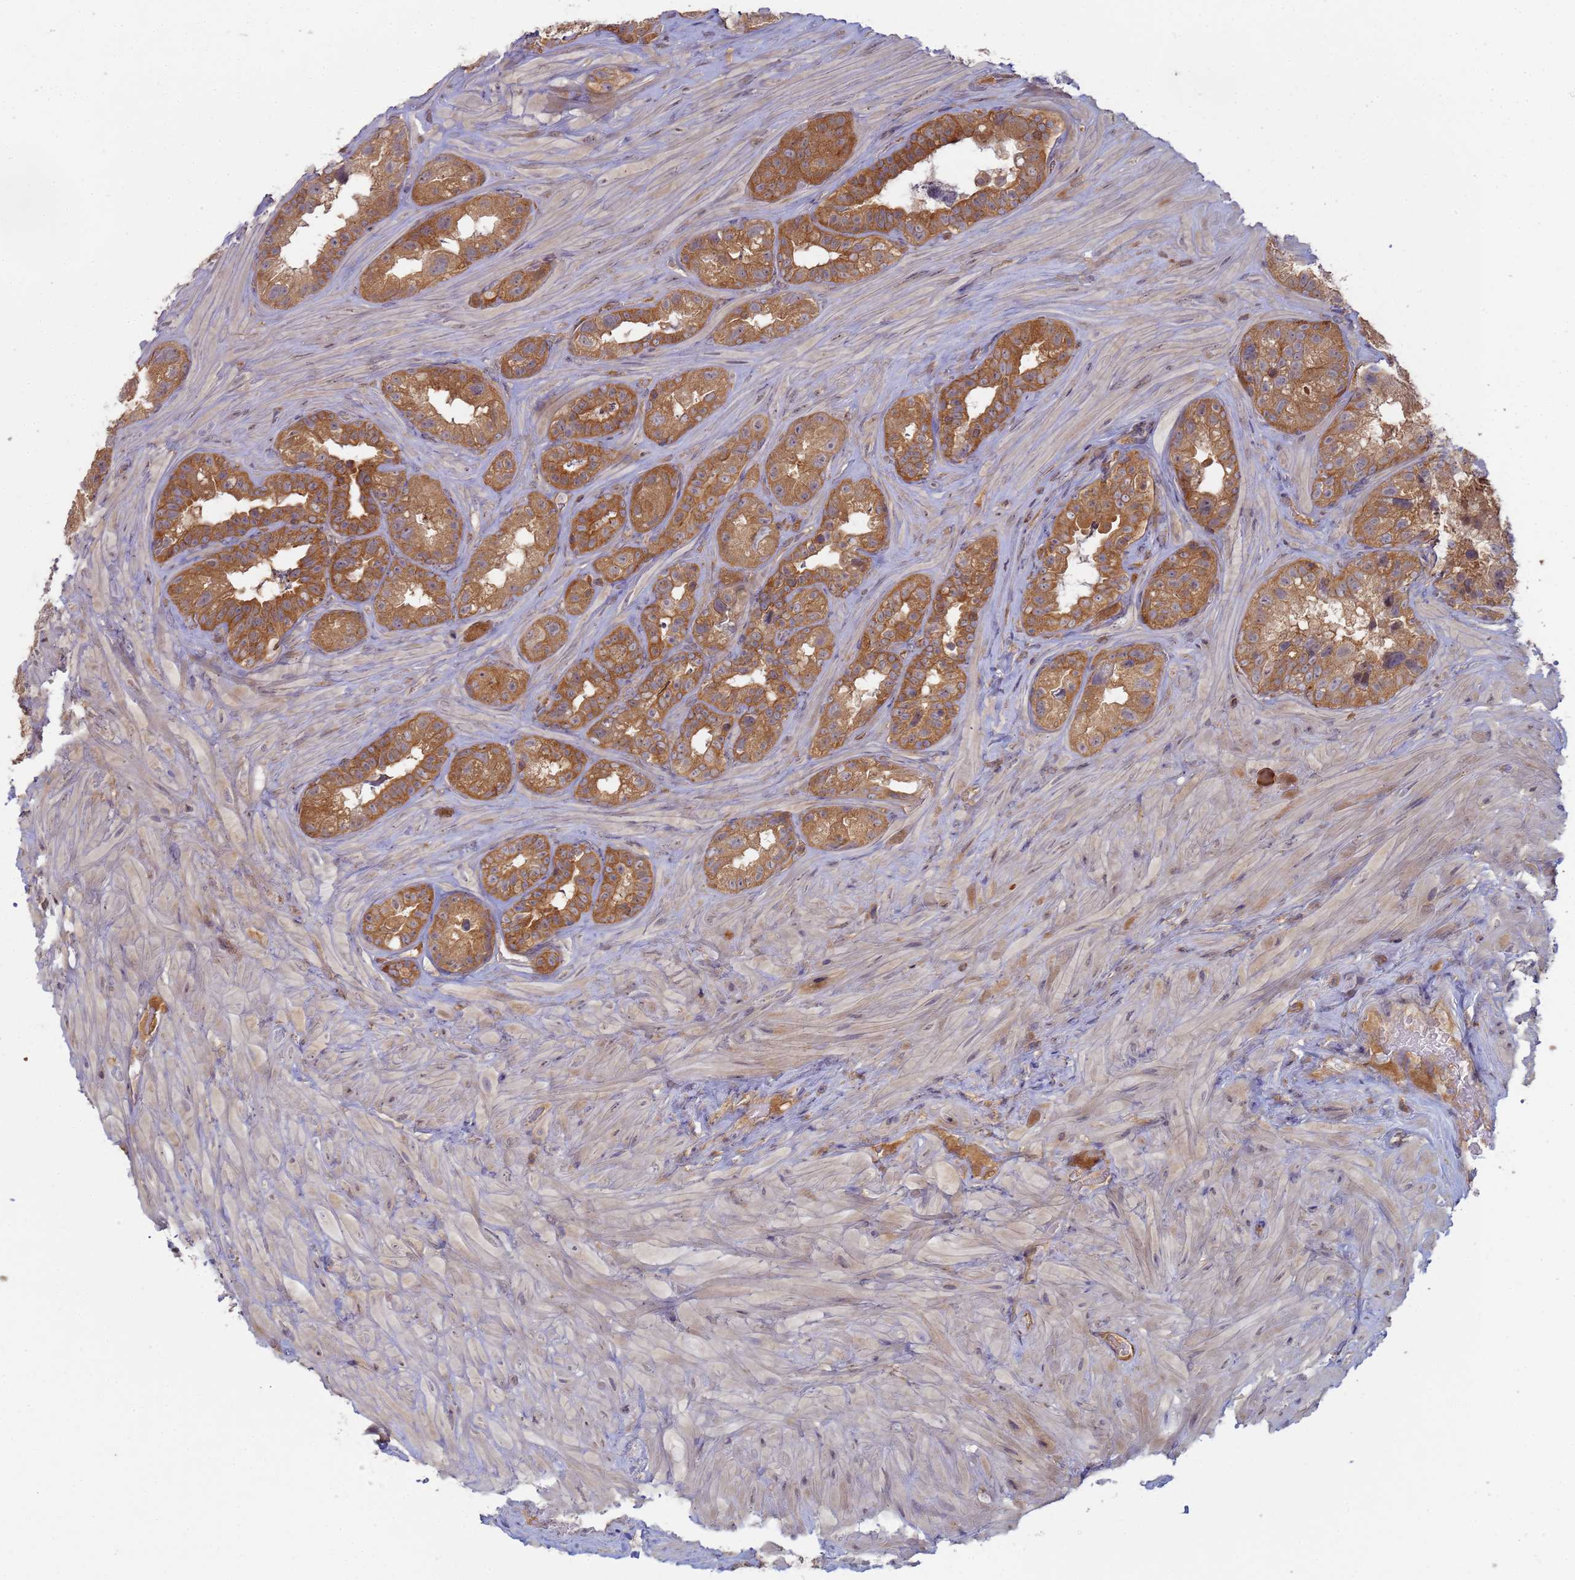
{"staining": {"intensity": "moderate", "quantity": "25%-75%", "location": "cytoplasmic/membranous"}, "tissue": "seminal vesicle", "cell_type": "Glandular cells", "image_type": "normal", "snomed": [{"axis": "morphology", "description": "Normal tissue, NOS"}, {"axis": "topography", "description": "Seminal veicle"}, {"axis": "topography", "description": "Peripheral nerve tissue"}], "caption": "This micrograph shows IHC staining of benign seminal vesicle, with medium moderate cytoplasmic/membranous positivity in about 25%-75% of glandular cells.", "gene": "SHARPIN", "patient": {"sex": "male", "age": 67}}